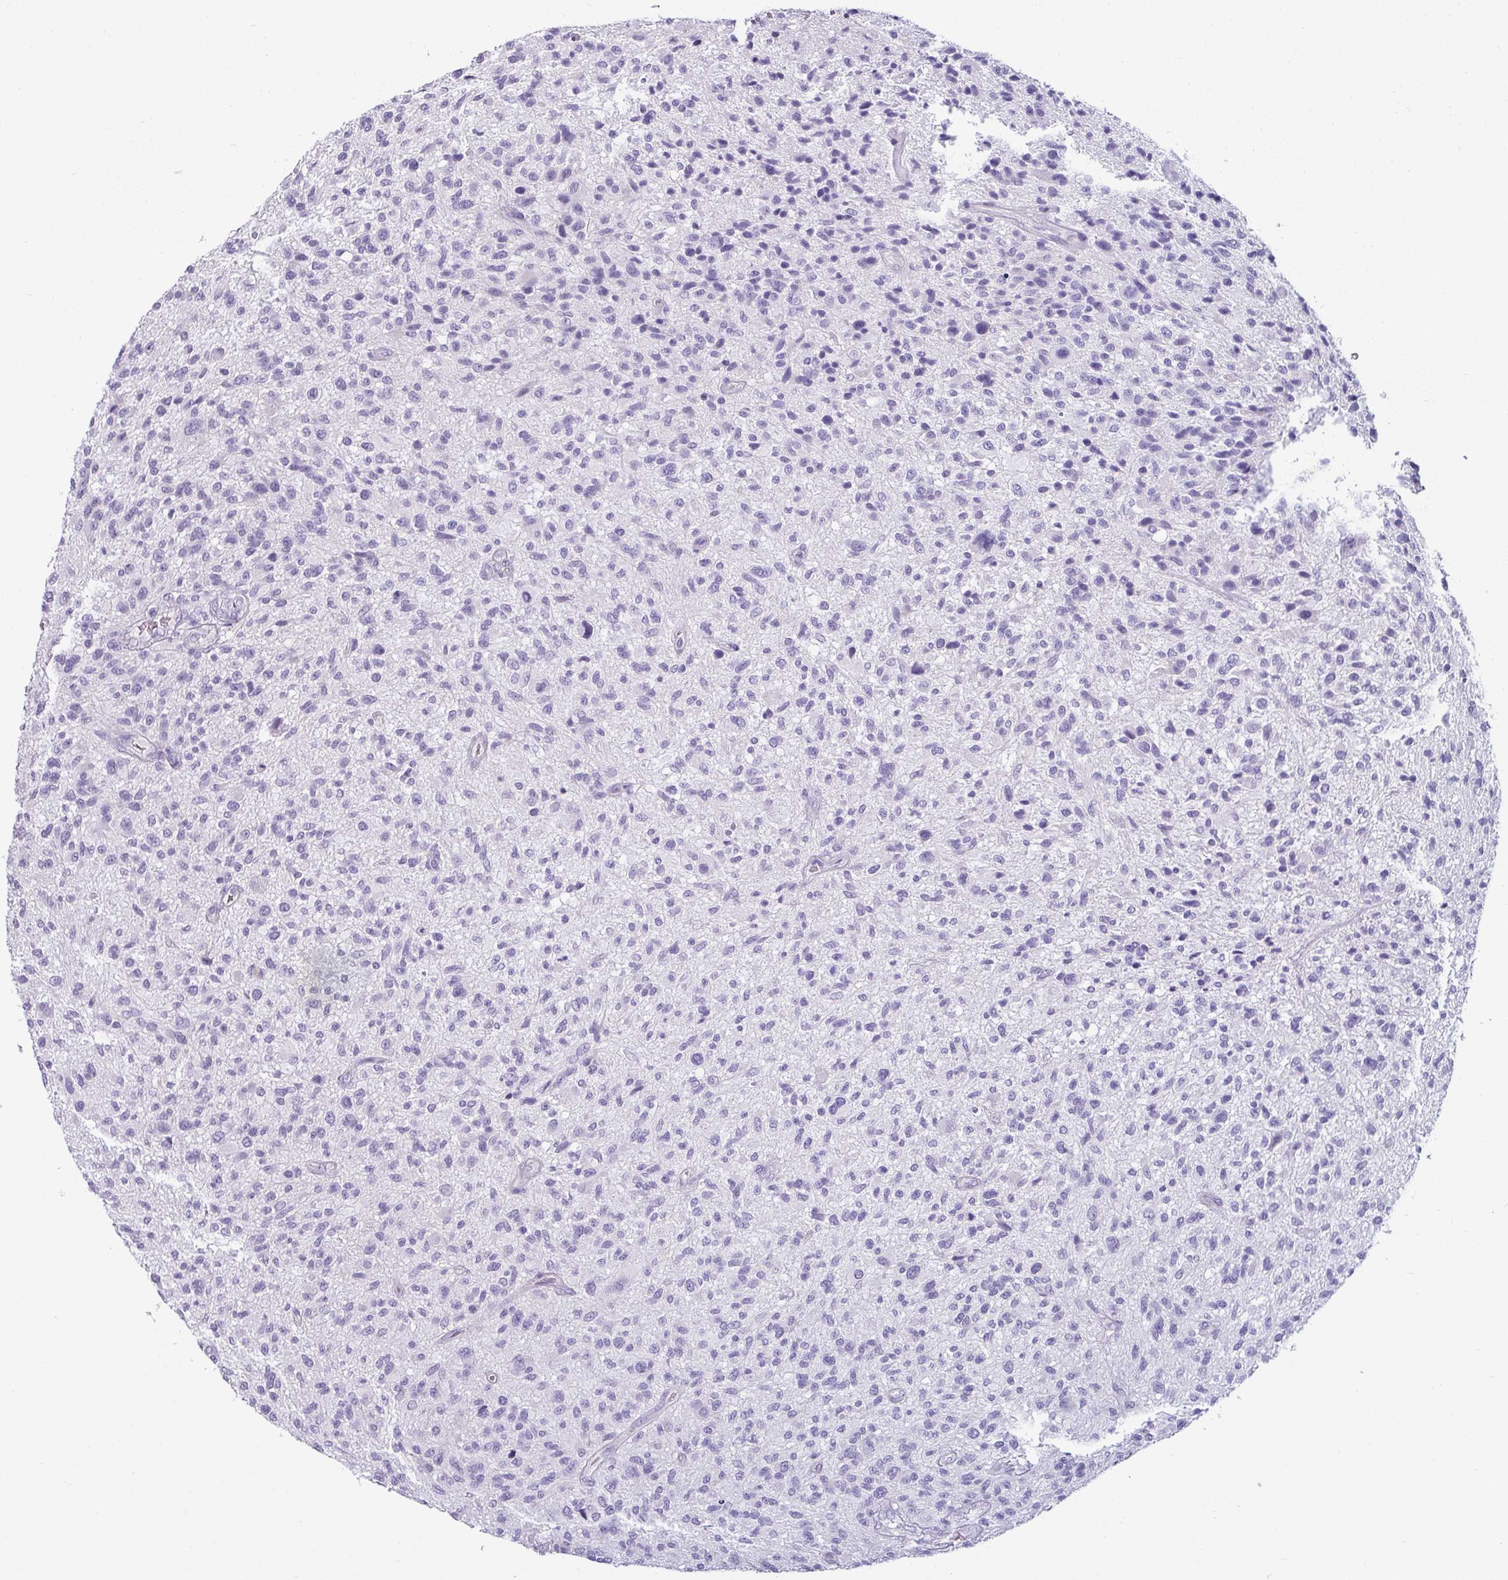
{"staining": {"intensity": "negative", "quantity": "none", "location": "none"}, "tissue": "glioma", "cell_type": "Tumor cells", "image_type": "cancer", "snomed": [{"axis": "morphology", "description": "Glioma, malignant, High grade"}, {"axis": "topography", "description": "Brain"}], "caption": "This is an IHC photomicrograph of human glioma. There is no positivity in tumor cells.", "gene": "VCY1B", "patient": {"sex": "male", "age": 47}}